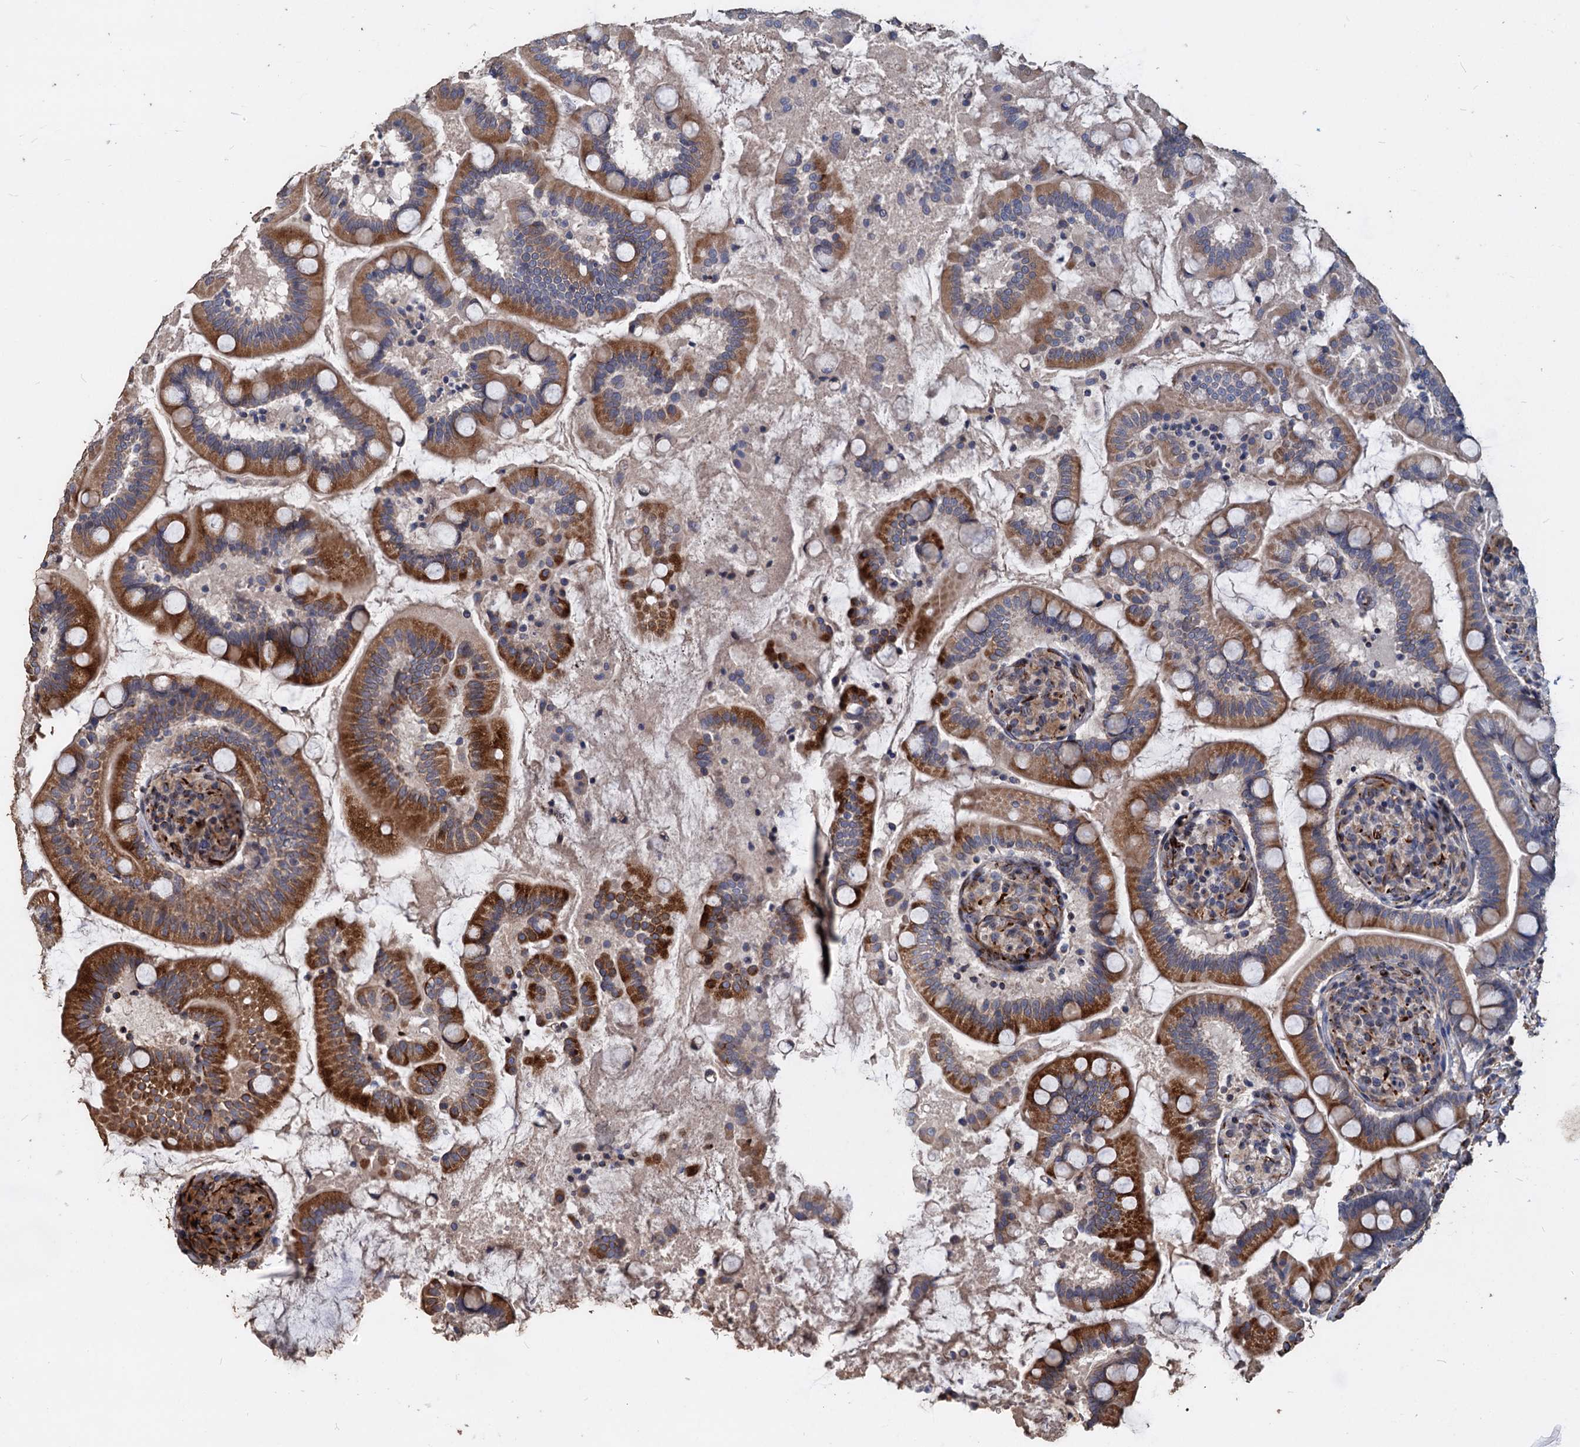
{"staining": {"intensity": "strong", "quantity": "25%-75%", "location": "cytoplasmic/membranous"}, "tissue": "small intestine", "cell_type": "Glandular cells", "image_type": "normal", "snomed": [{"axis": "morphology", "description": "Normal tissue, NOS"}, {"axis": "topography", "description": "Small intestine"}], "caption": "Brown immunohistochemical staining in unremarkable human small intestine exhibits strong cytoplasmic/membranous staining in approximately 25%-75% of glandular cells.", "gene": "DEPDC4", "patient": {"sex": "female", "age": 64}}